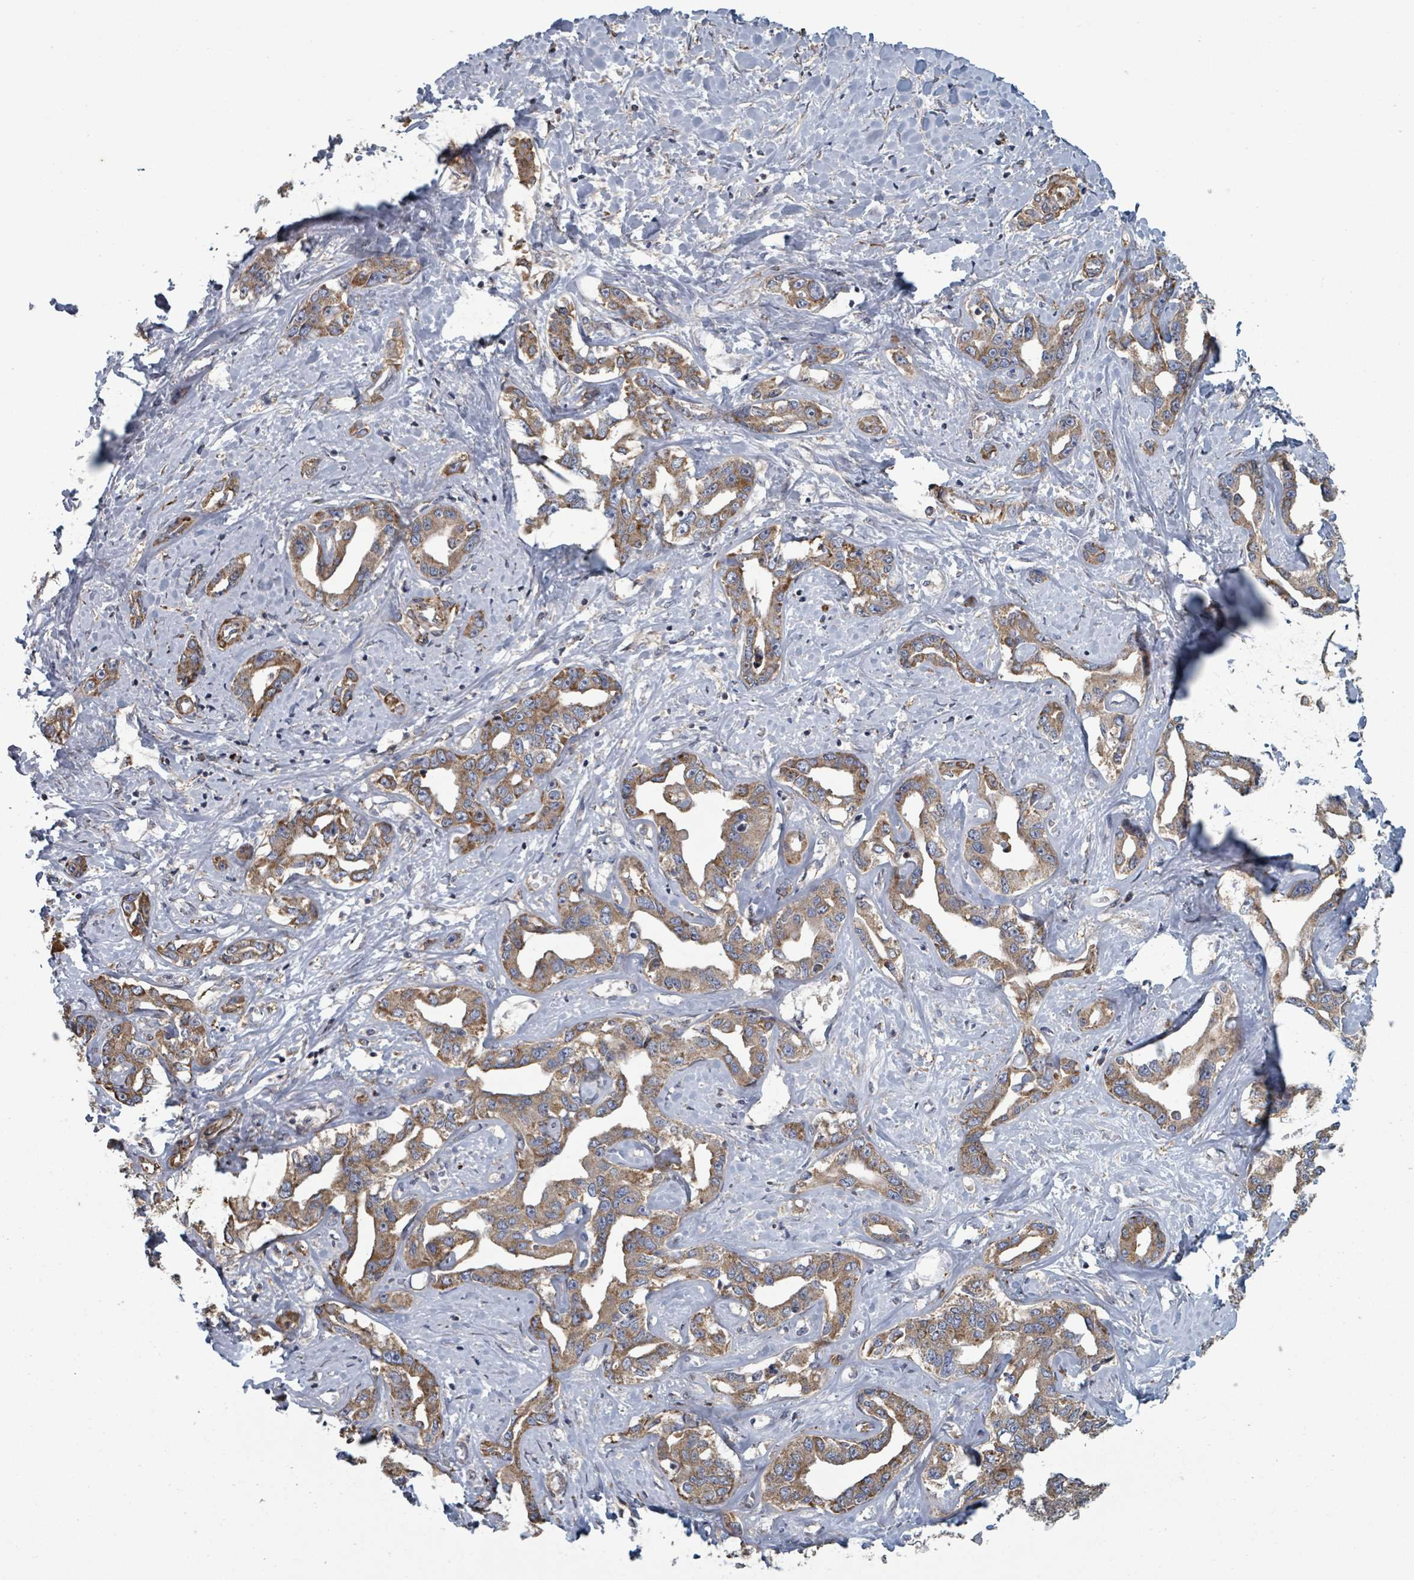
{"staining": {"intensity": "moderate", "quantity": ">75%", "location": "cytoplasmic/membranous"}, "tissue": "liver cancer", "cell_type": "Tumor cells", "image_type": "cancer", "snomed": [{"axis": "morphology", "description": "Cholangiocarcinoma"}, {"axis": "topography", "description": "Liver"}], "caption": "Immunohistochemistry (IHC) of human liver cancer (cholangiocarcinoma) exhibits medium levels of moderate cytoplasmic/membranous positivity in approximately >75% of tumor cells.", "gene": "ADCK1", "patient": {"sex": "male", "age": 59}}